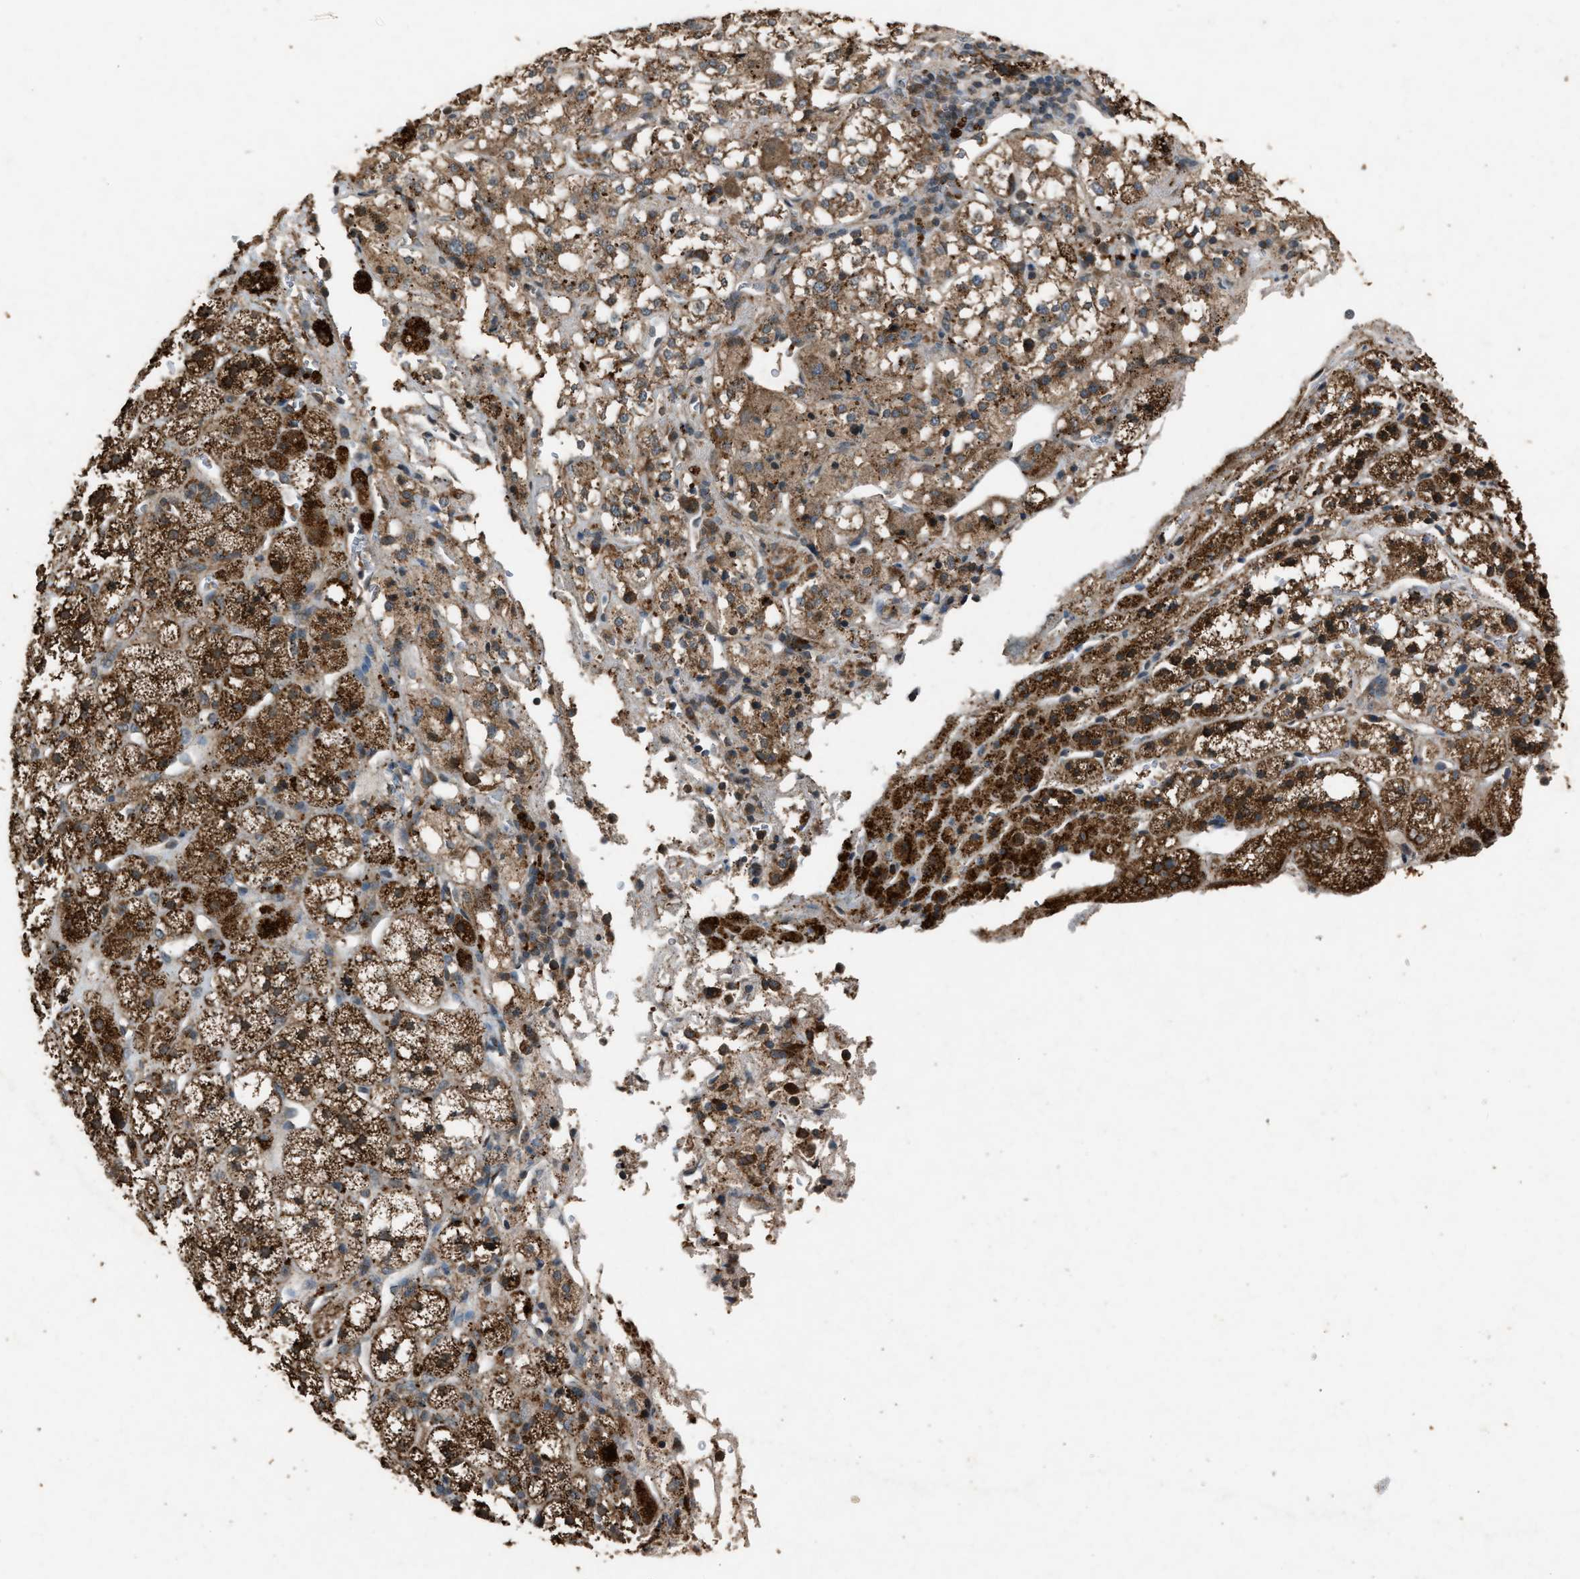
{"staining": {"intensity": "strong", "quantity": ">75%", "location": "cytoplasmic/membranous"}, "tissue": "adrenal gland", "cell_type": "Glandular cells", "image_type": "normal", "snomed": [{"axis": "morphology", "description": "Normal tissue, NOS"}, {"axis": "topography", "description": "Adrenal gland"}], "caption": "A histopathology image showing strong cytoplasmic/membranous expression in about >75% of glandular cells in benign adrenal gland, as visualized by brown immunohistochemical staining.", "gene": "PSMD1", "patient": {"sex": "male", "age": 56}}